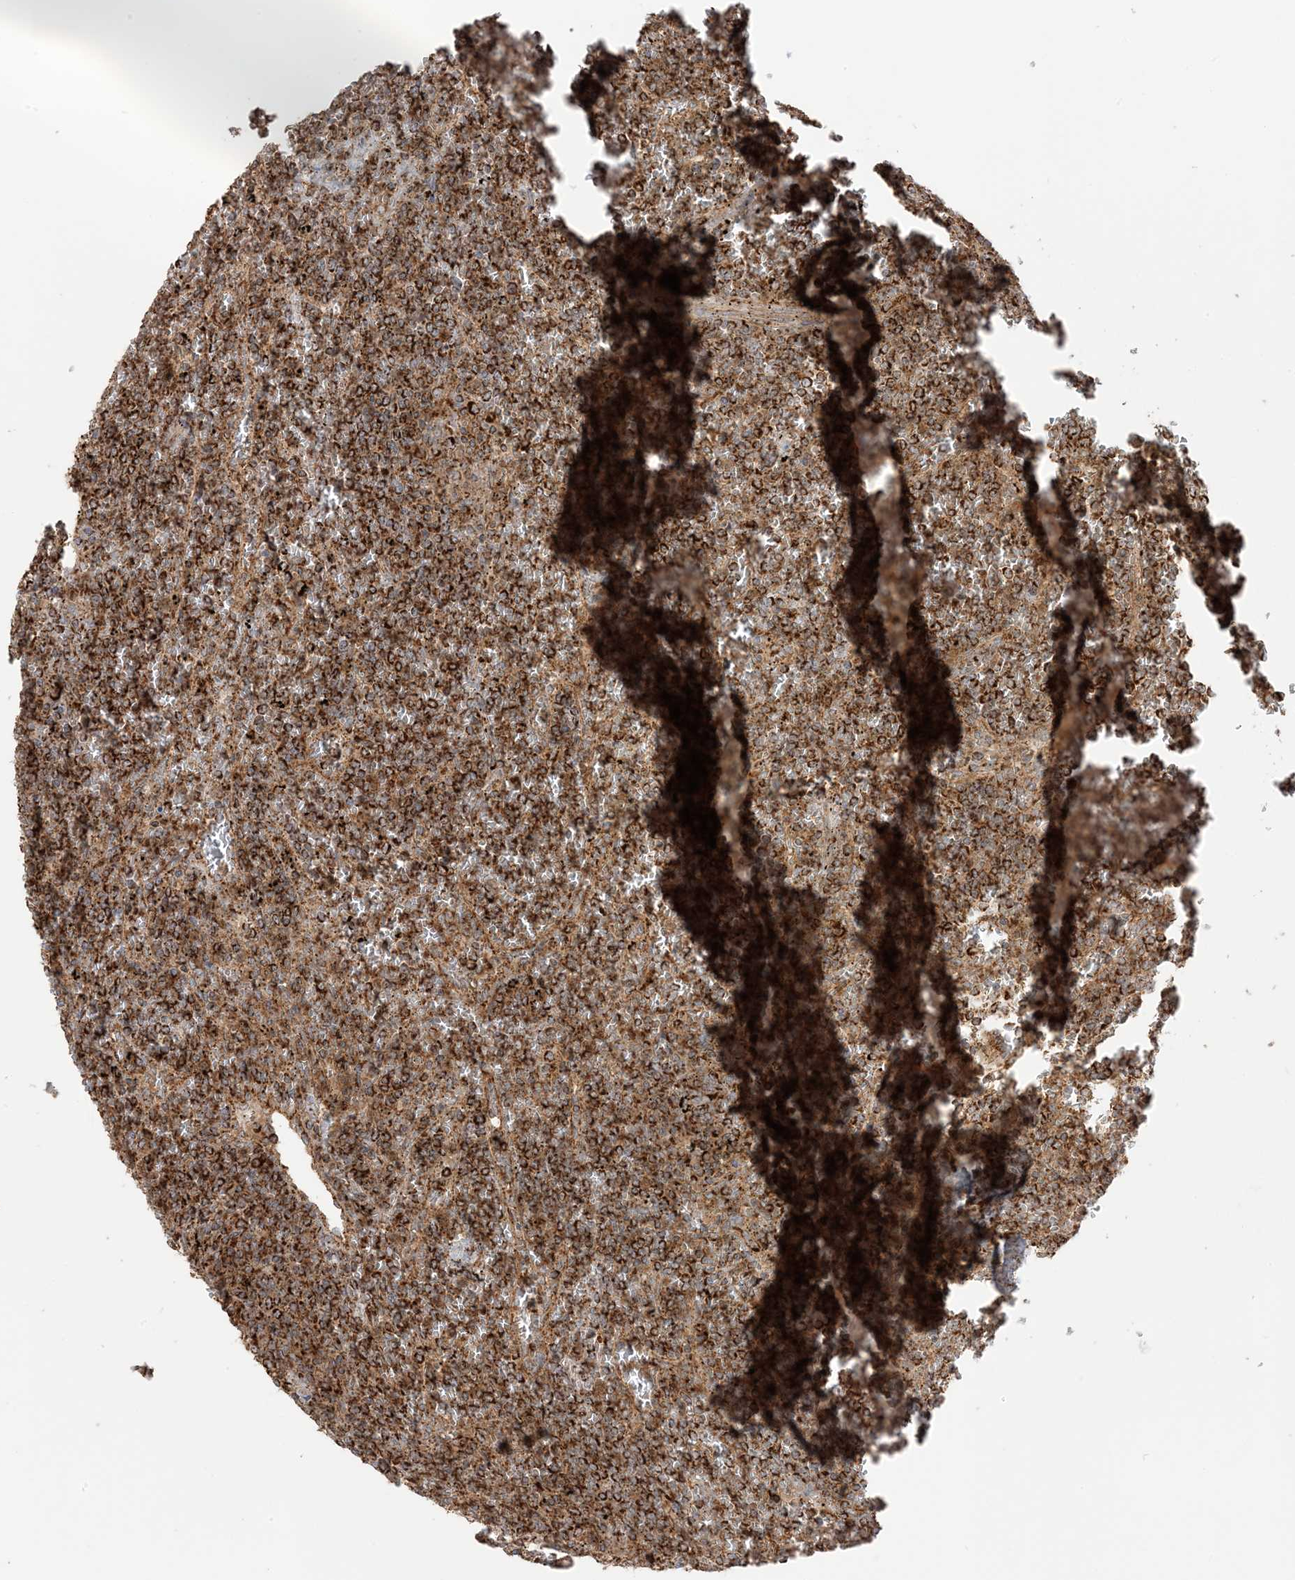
{"staining": {"intensity": "strong", "quantity": ">75%", "location": "cytoplasmic/membranous"}, "tissue": "lymphoma", "cell_type": "Tumor cells", "image_type": "cancer", "snomed": [{"axis": "morphology", "description": "Malignant lymphoma, non-Hodgkin's type, Low grade"}, {"axis": "topography", "description": "Spleen"}], "caption": "This is an image of IHC staining of malignant lymphoma, non-Hodgkin's type (low-grade), which shows strong staining in the cytoplasmic/membranous of tumor cells.", "gene": "N4BP3", "patient": {"sex": "female", "age": 19}}